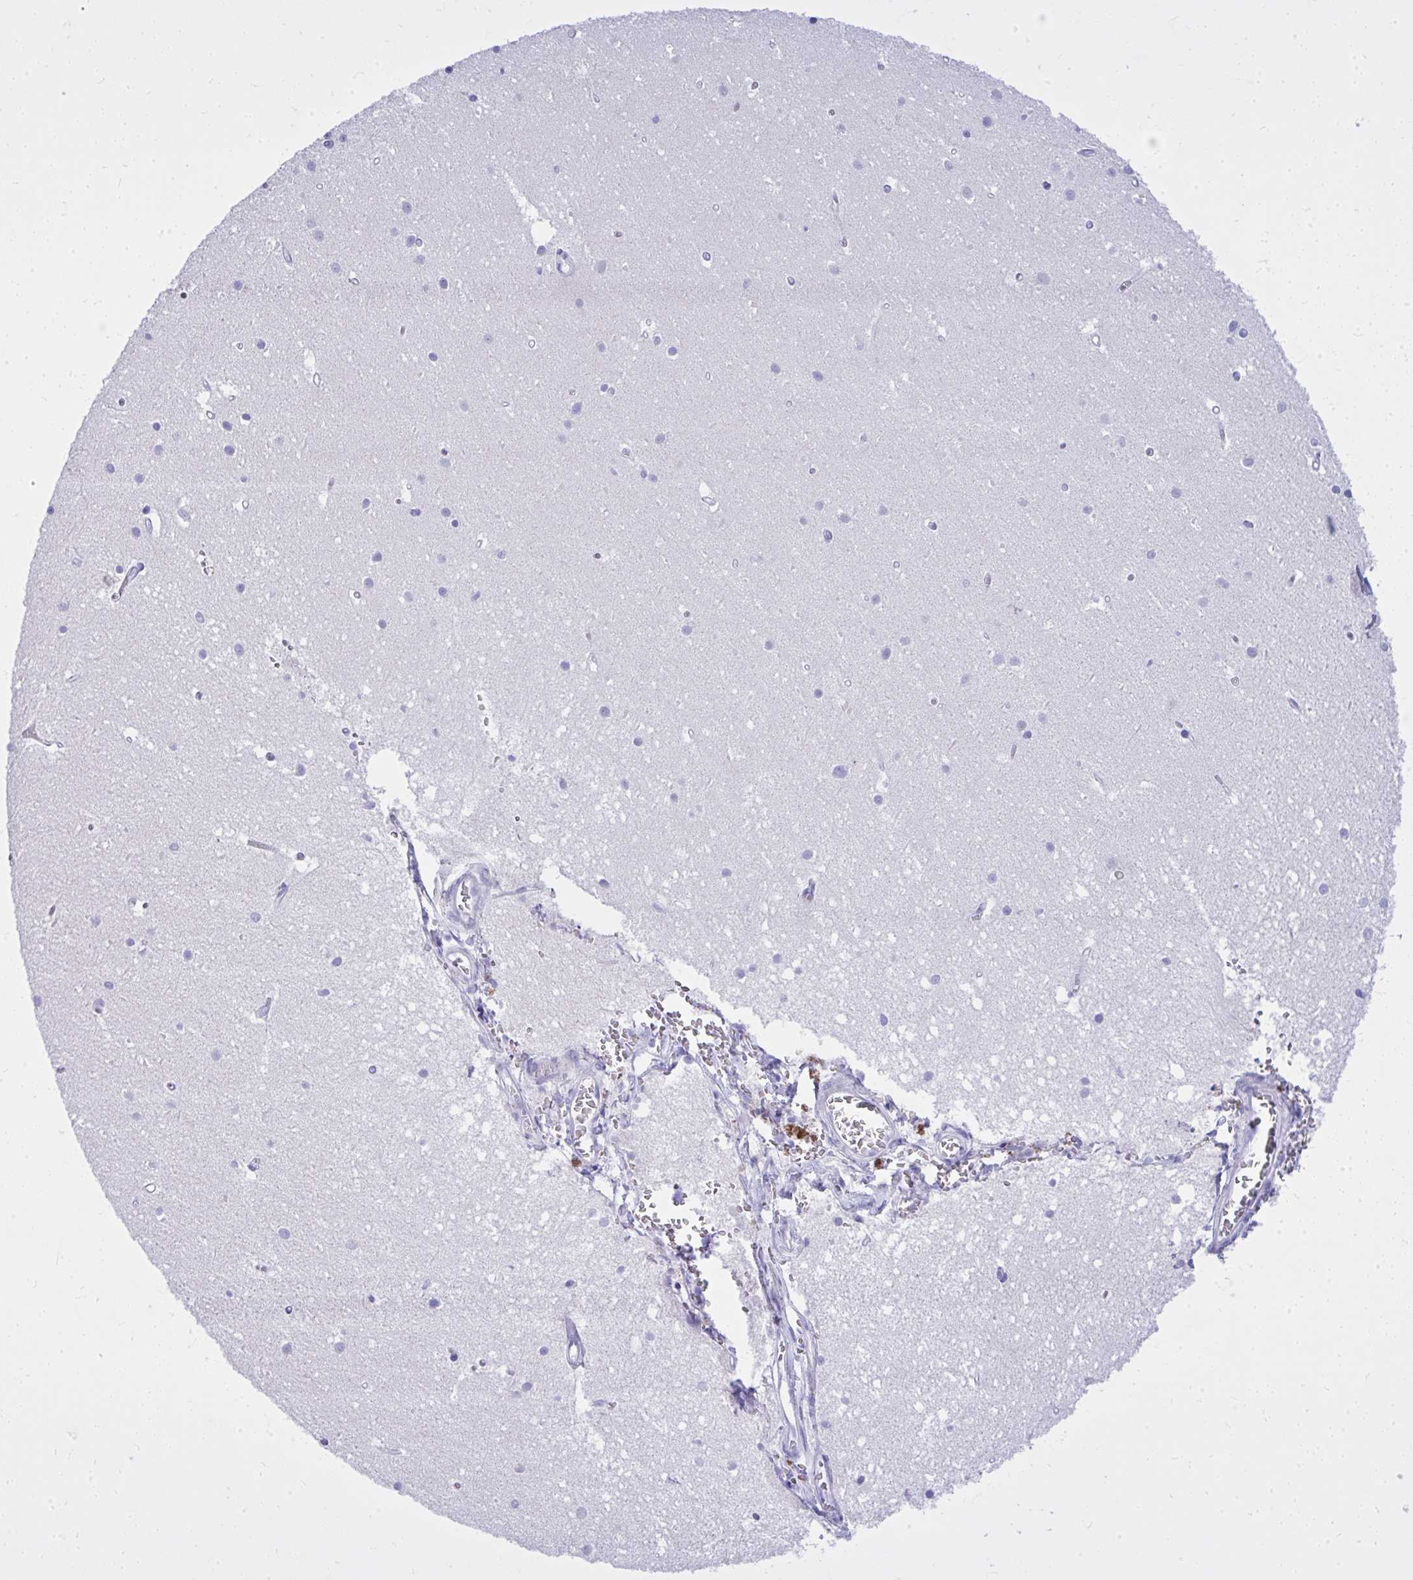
{"staining": {"intensity": "negative", "quantity": "none", "location": "none"}, "tissue": "cerebellum", "cell_type": "Cells in granular layer", "image_type": "normal", "snomed": [{"axis": "morphology", "description": "Normal tissue, NOS"}, {"axis": "topography", "description": "Cerebellum"}], "caption": "Protein analysis of unremarkable cerebellum exhibits no significant positivity in cells in granular layer. The staining was performed using DAB to visualize the protein expression in brown, while the nuclei were stained in blue with hematoxylin (Magnification: 20x).", "gene": "BCL6B", "patient": {"sex": "male", "age": 54}}